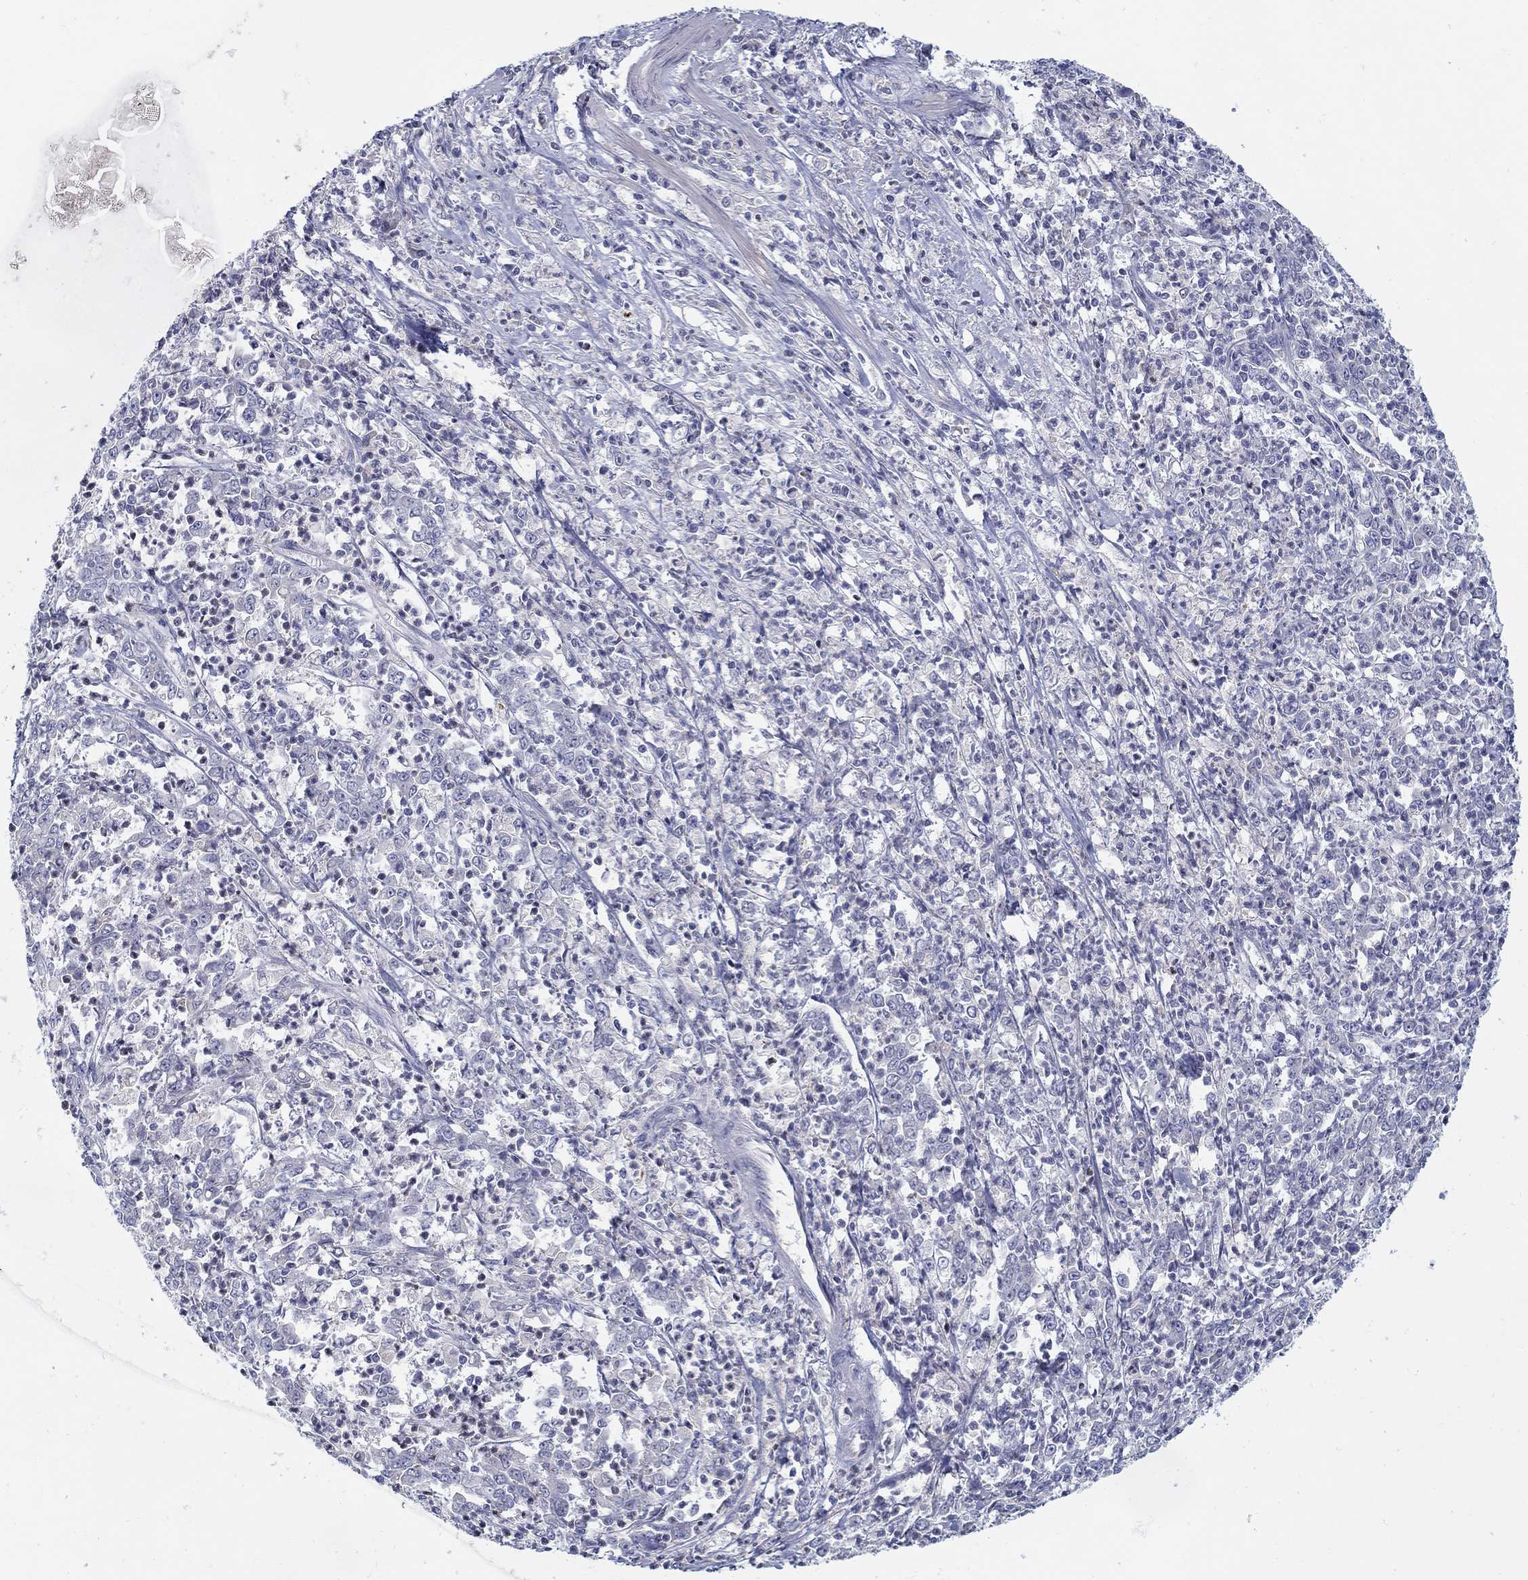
{"staining": {"intensity": "negative", "quantity": "none", "location": "none"}, "tissue": "stomach cancer", "cell_type": "Tumor cells", "image_type": "cancer", "snomed": [{"axis": "morphology", "description": "Adenocarcinoma, NOS"}, {"axis": "topography", "description": "Stomach, lower"}], "caption": "Tumor cells show no significant staining in stomach cancer (adenocarcinoma). (Brightfield microscopy of DAB IHC at high magnification).", "gene": "ABCA4", "patient": {"sex": "female", "age": 71}}